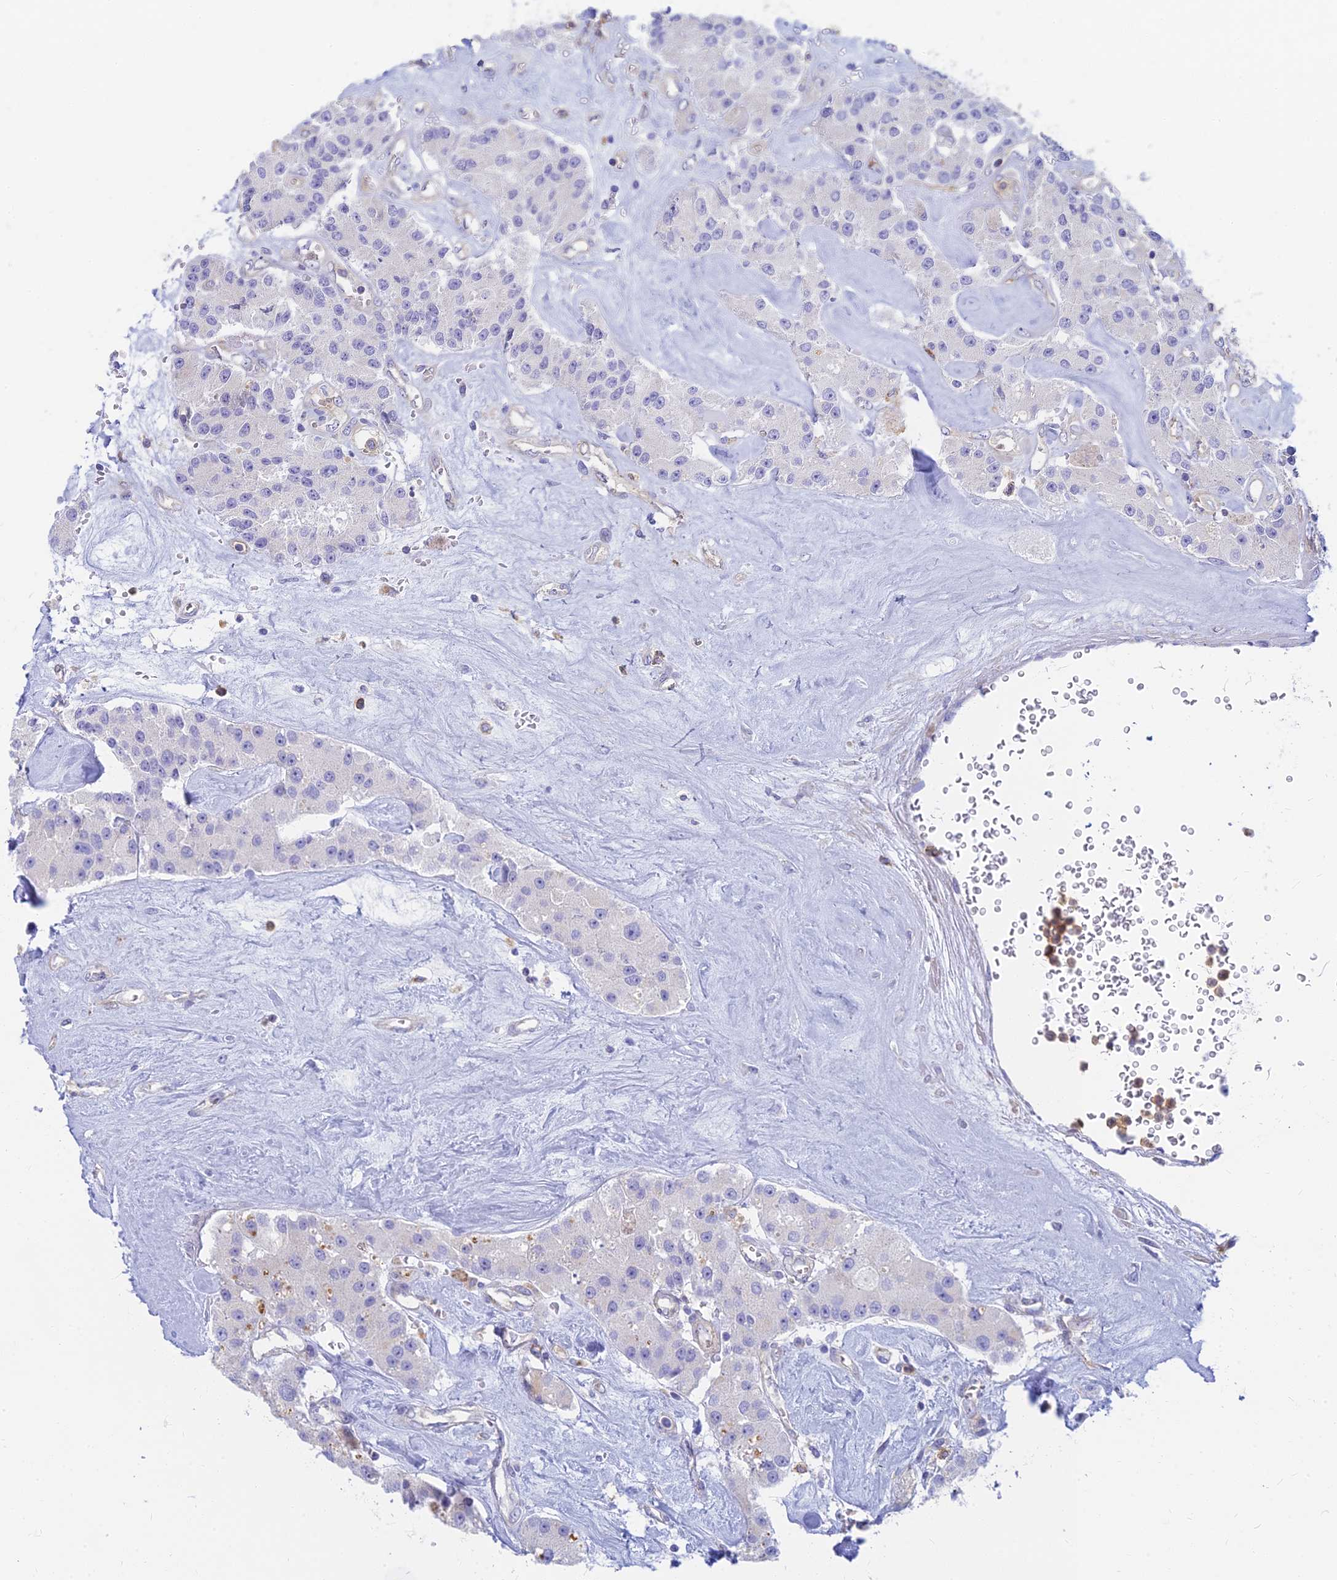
{"staining": {"intensity": "negative", "quantity": "none", "location": "none"}, "tissue": "carcinoid", "cell_type": "Tumor cells", "image_type": "cancer", "snomed": [{"axis": "morphology", "description": "Carcinoid, malignant, NOS"}, {"axis": "topography", "description": "Pancreas"}], "caption": "A high-resolution image shows immunohistochemistry staining of carcinoid, which shows no significant staining in tumor cells.", "gene": "STRN4", "patient": {"sex": "male", "age": 41}}